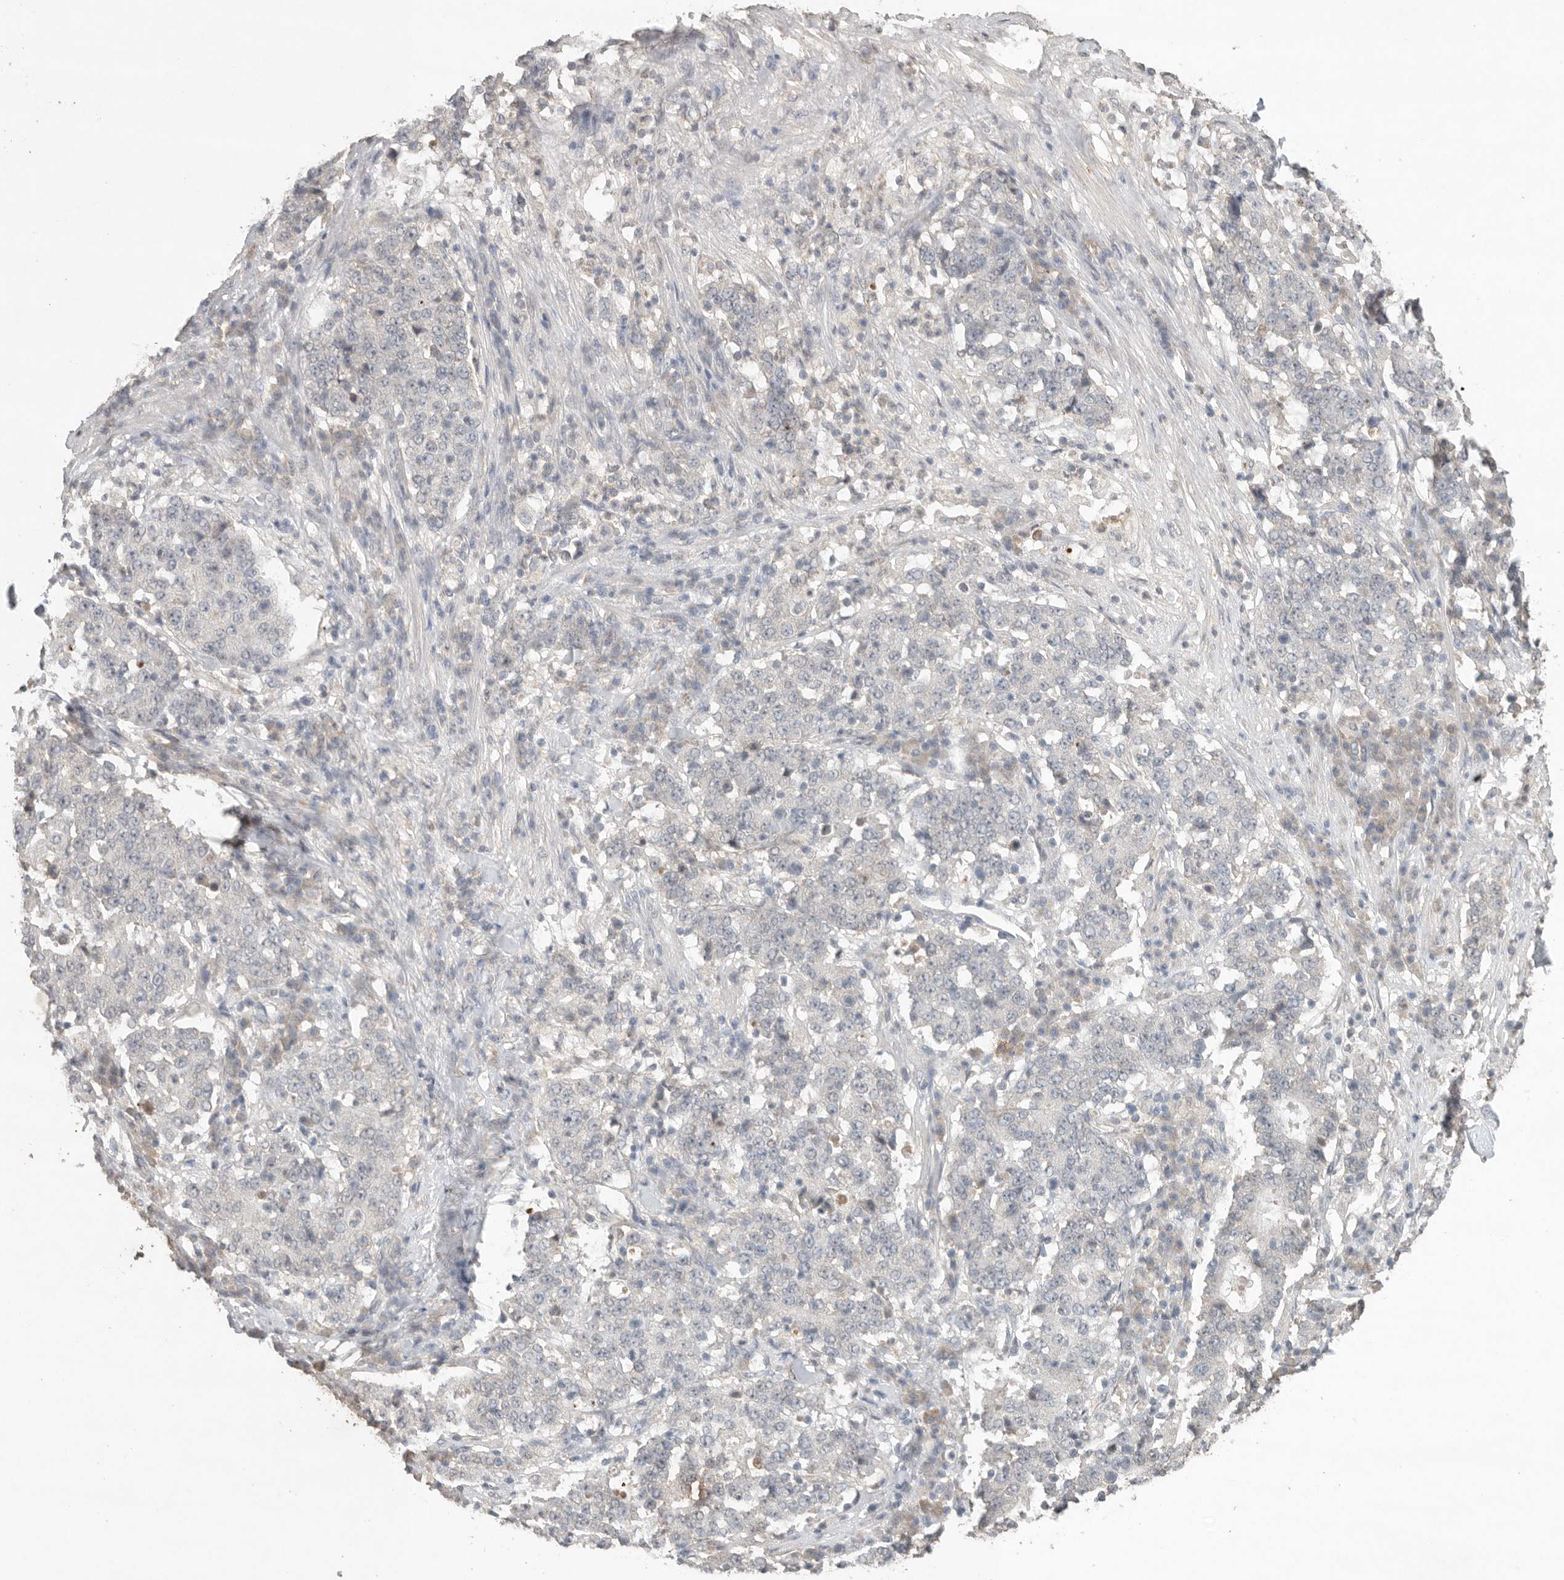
{"staining": {"intensity": "negative", "quantity": "none", "location": "none"}, "tissue": "stomach cancer", "cell_type": "Tumor cells", "image_type": "cancer", "snomed": [{"axis": "morphology", "description": "Adenocarcinoma, NOS"}, {"axis": "topography", "description": "Stomach"}], "caption": "This image is of adenocarcinoma (stomach) stained with IHC to label a protein in brown with the nuclei are counter-stained blue. There is no positivity in tumor cells.", "gene": "KLK5", "patient": {"sex": "male", "age": 59}}